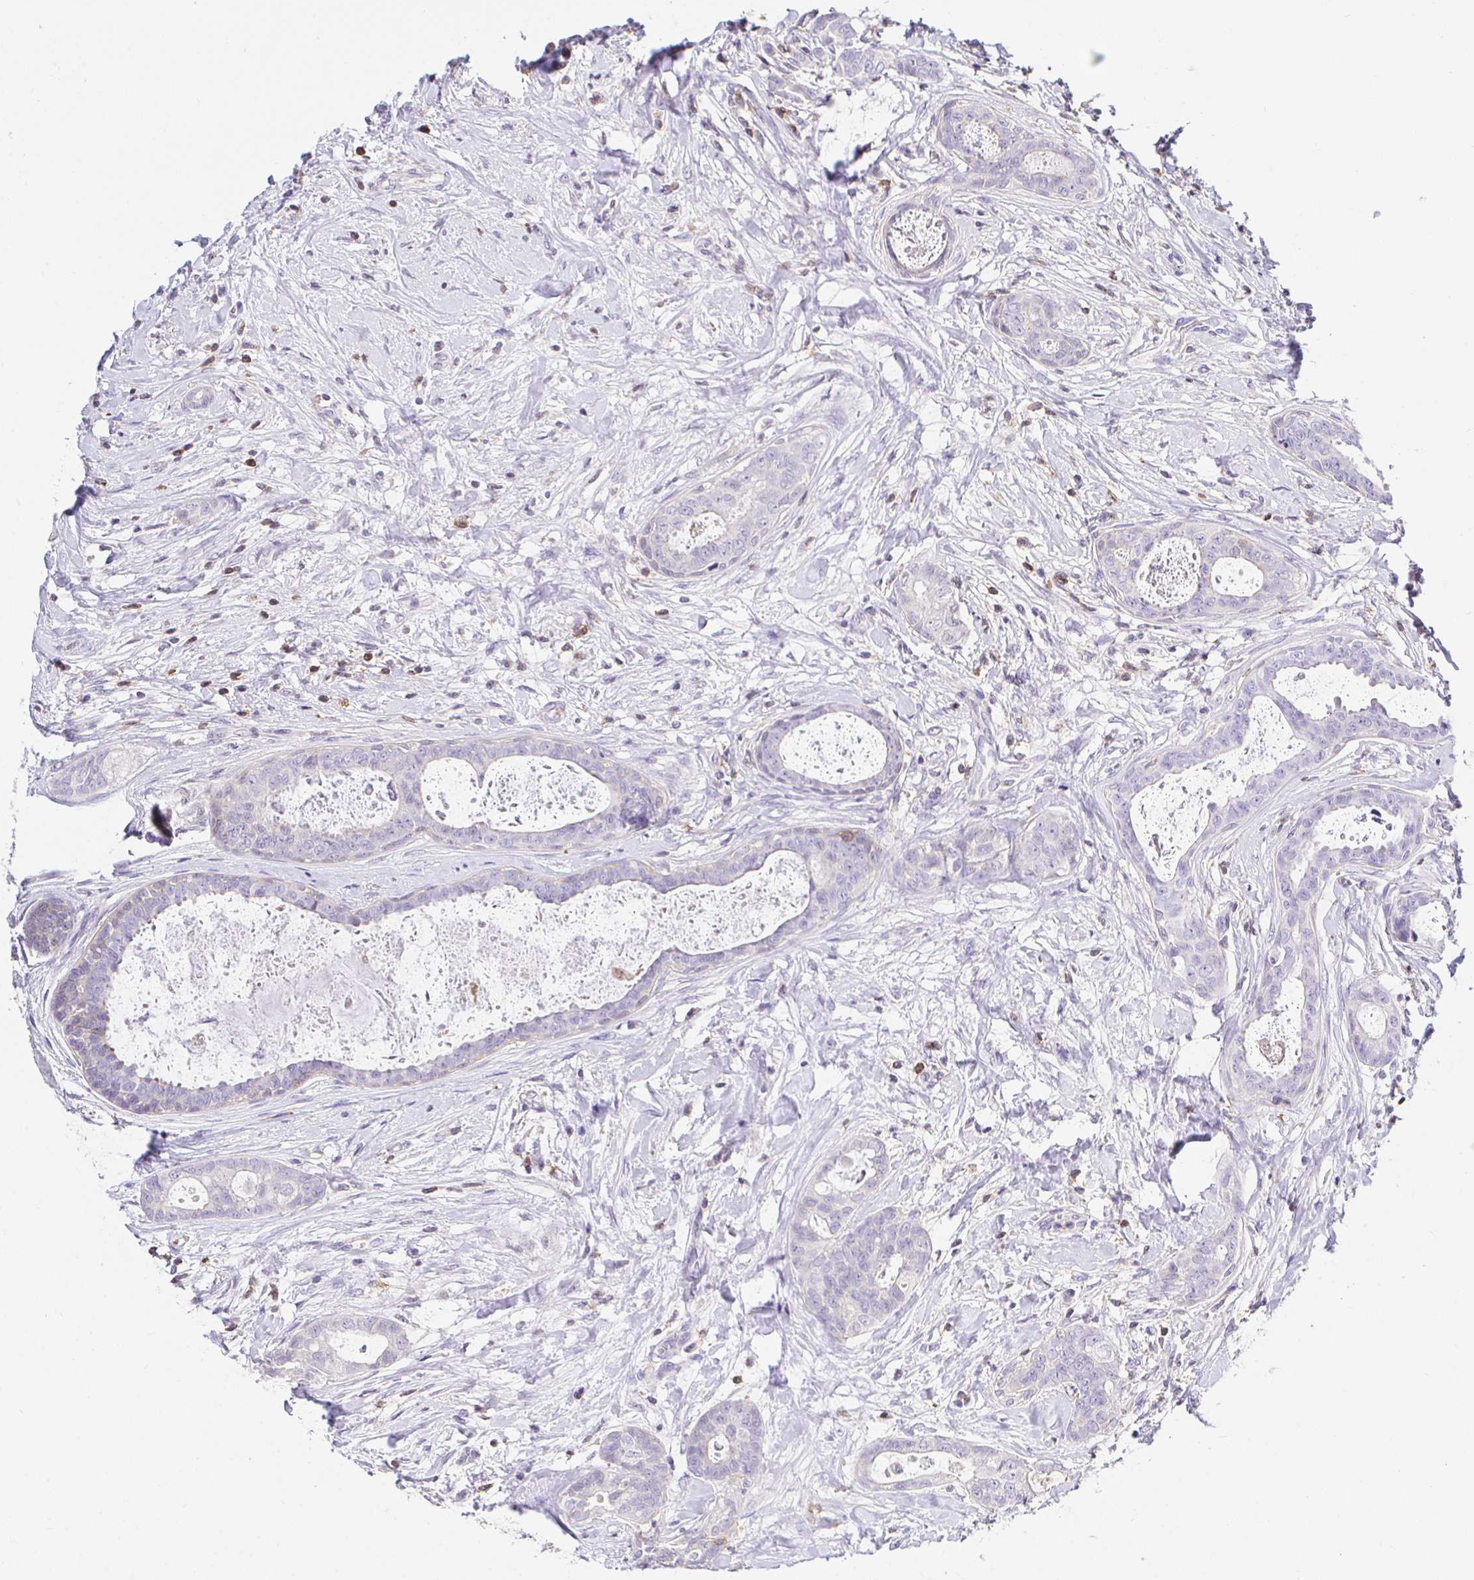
{"staining": {"intensity": "negative", "quantity": "none", "location": "none"}, "tissue": "breast cancer", "cell_type": "Tumor cells", "image_type": "cancer", "snomed": [{"axis": "morphology", "description": "Duct carcinoma"}, {"axis": "topography", "description": "Breast"}], "caption": "Immunohistochemistry histopathology image of neoplastic tissue: breast cancer (intraductal carcinoma) stained with DAB displays no significant protein staining in tumor cells. Brightfield microscopy of IHC stained with DAB (3,3'-diaminobenzidine) (brown) and hematoxylin (blue), captured at high magnification.", "gene": "SKAP1", "patient": {"sex": "female", "age": 45}}